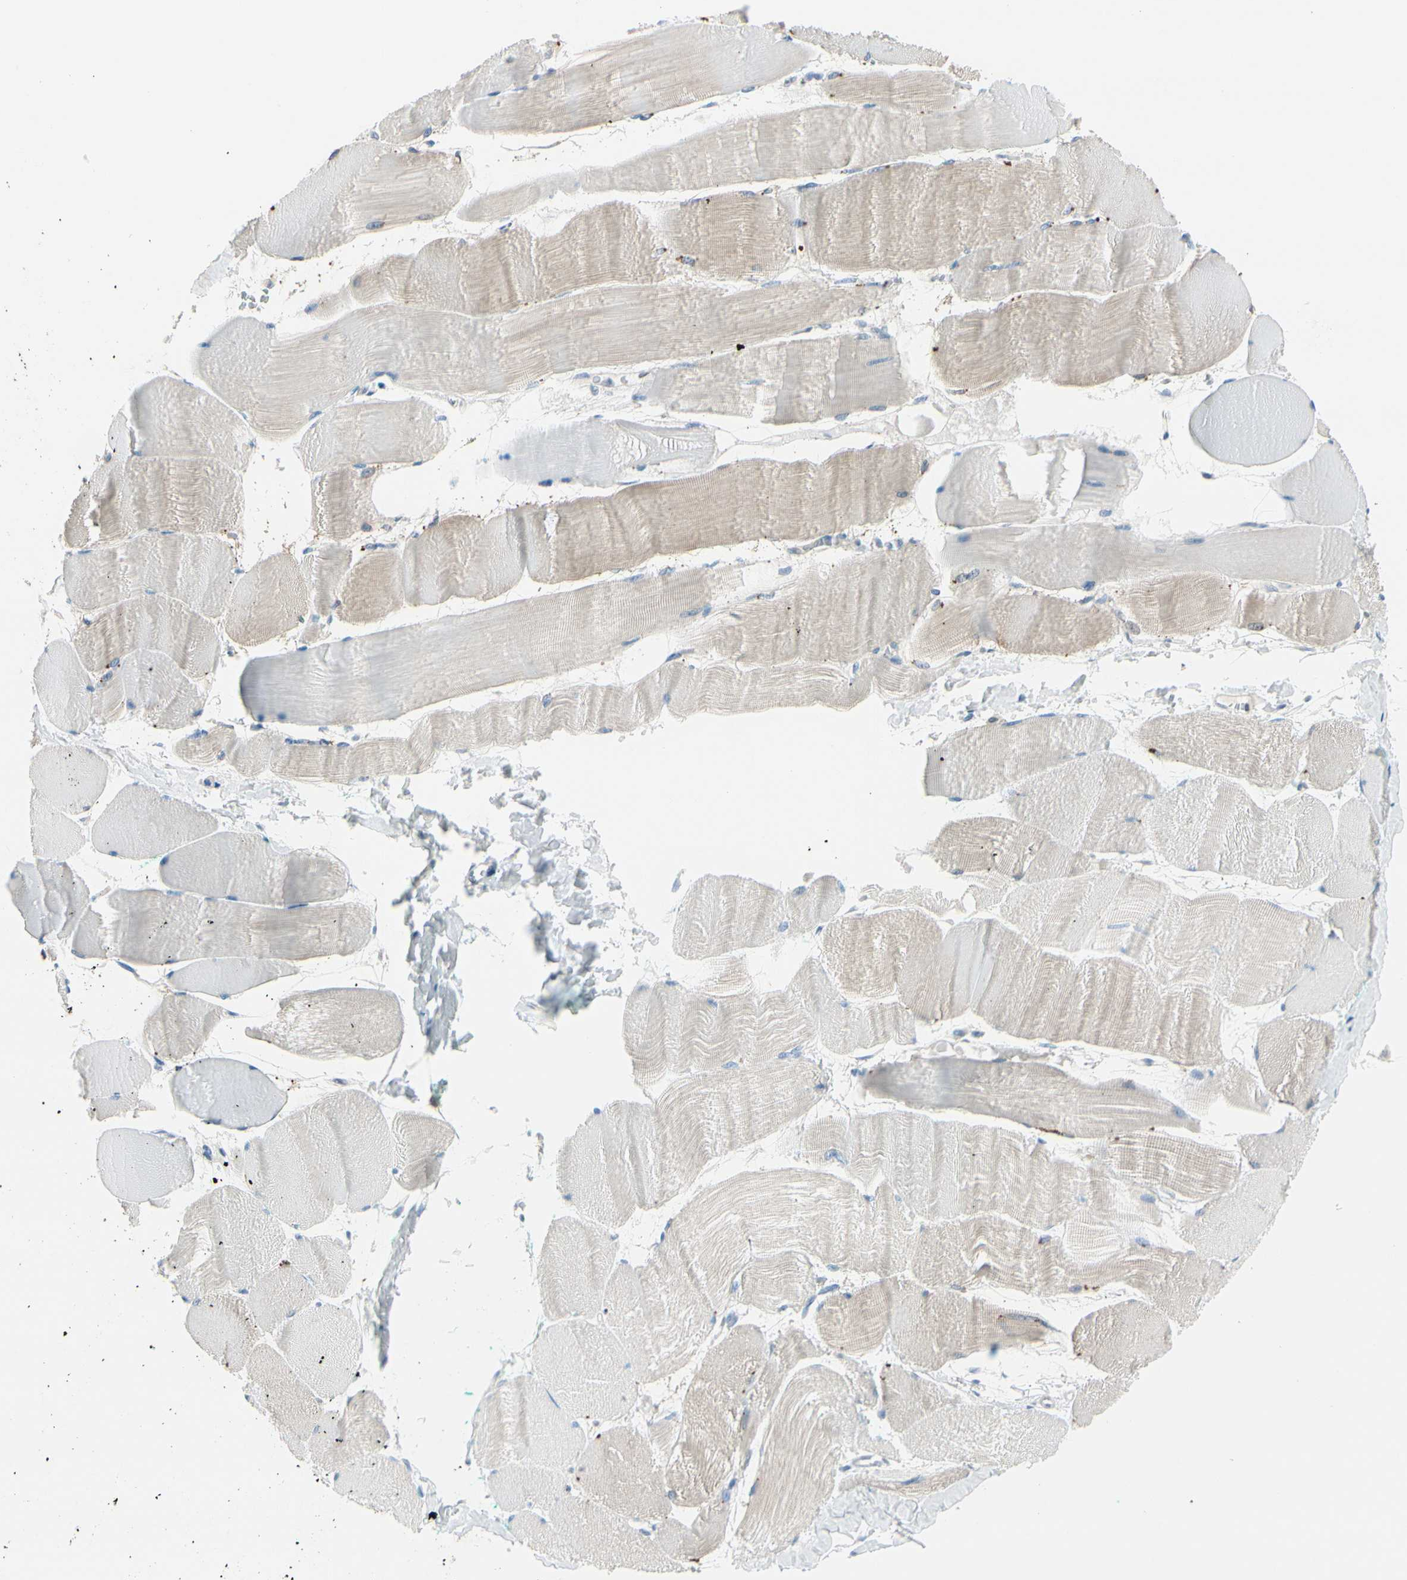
{"staining": {"intensity": "weak", "quantity": "<25%", "location": "cytoplasmic/membranous"}, "tissue": "skeletal muscle", "cell_type": "Myocytes", "image_type": "normal", "snomed": [{"axis": "morphology", "description": "Normal tissue, NOS"}, {"axis": "morphology", "description": "Squamous cell carcinoma, NOS"}, {"axis": "topography", "description": "Skeletal muscle"}], "caption": "Skeletal muscle stained for a protein using immunohistochemistry (IHC) displays no positivity myocytes.", "gene": "PEBP1", "patient": {"sex": "male", "age": 51}}